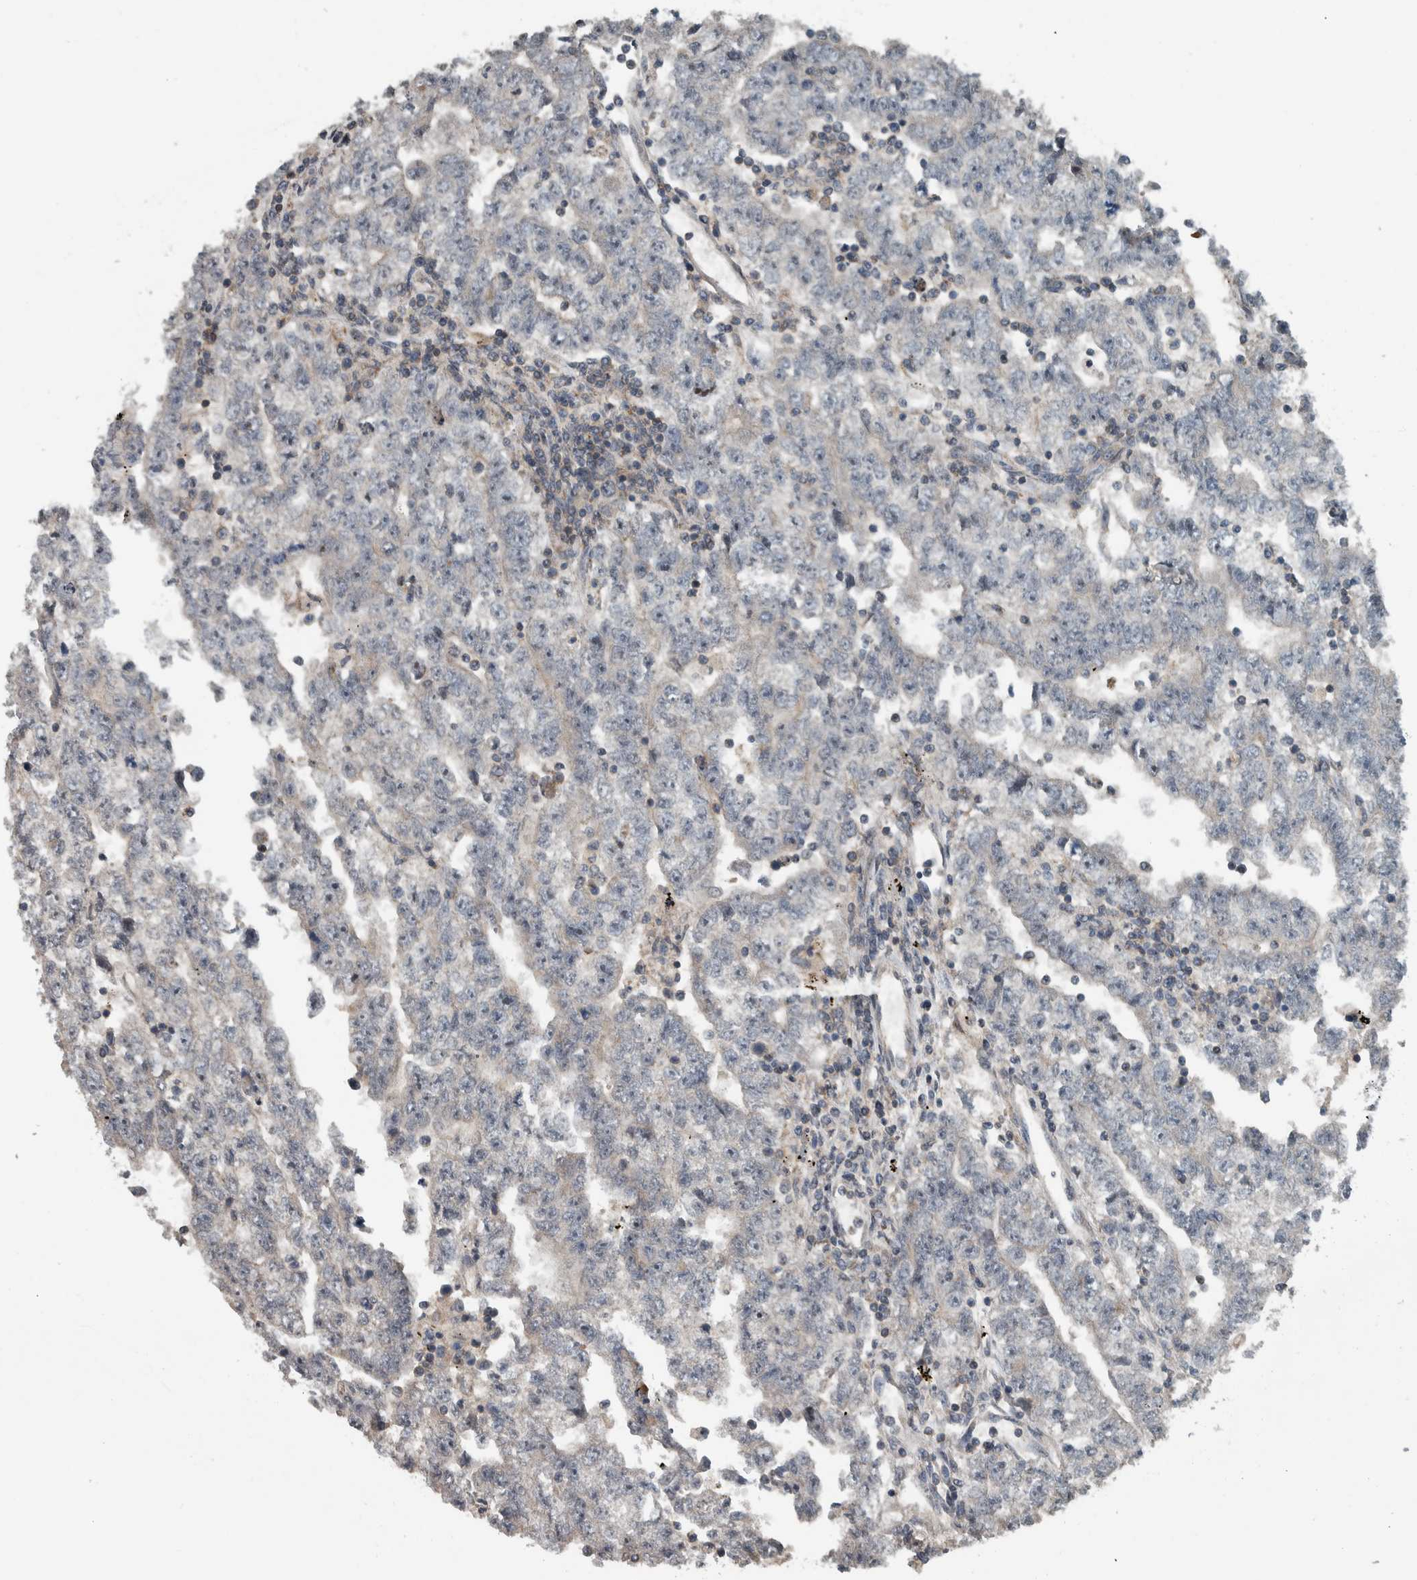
{"staining": {"intensity": "negative", "quantity": "none", "location": "none"}, "tissue": "testis cancer", "cell_type": "Tumor cells", "image_type": "cancer", "snomed": [{"axis": "morphology", "description": "Carcinoma, Embryonal, NOS"}, {"axis": "topography", "description": "Testis"}], "caption": "Immunohistochemistry micrograph of neoplastic tissue: human testis cancer (embryonal carcinoma) stained with DAB (3,3'-diaminobenzidine) demonstrates no significant protein expression in tumor cells.", "gene": "BAIAP2L1", "patient": {"sex": "male", "age": 25}}